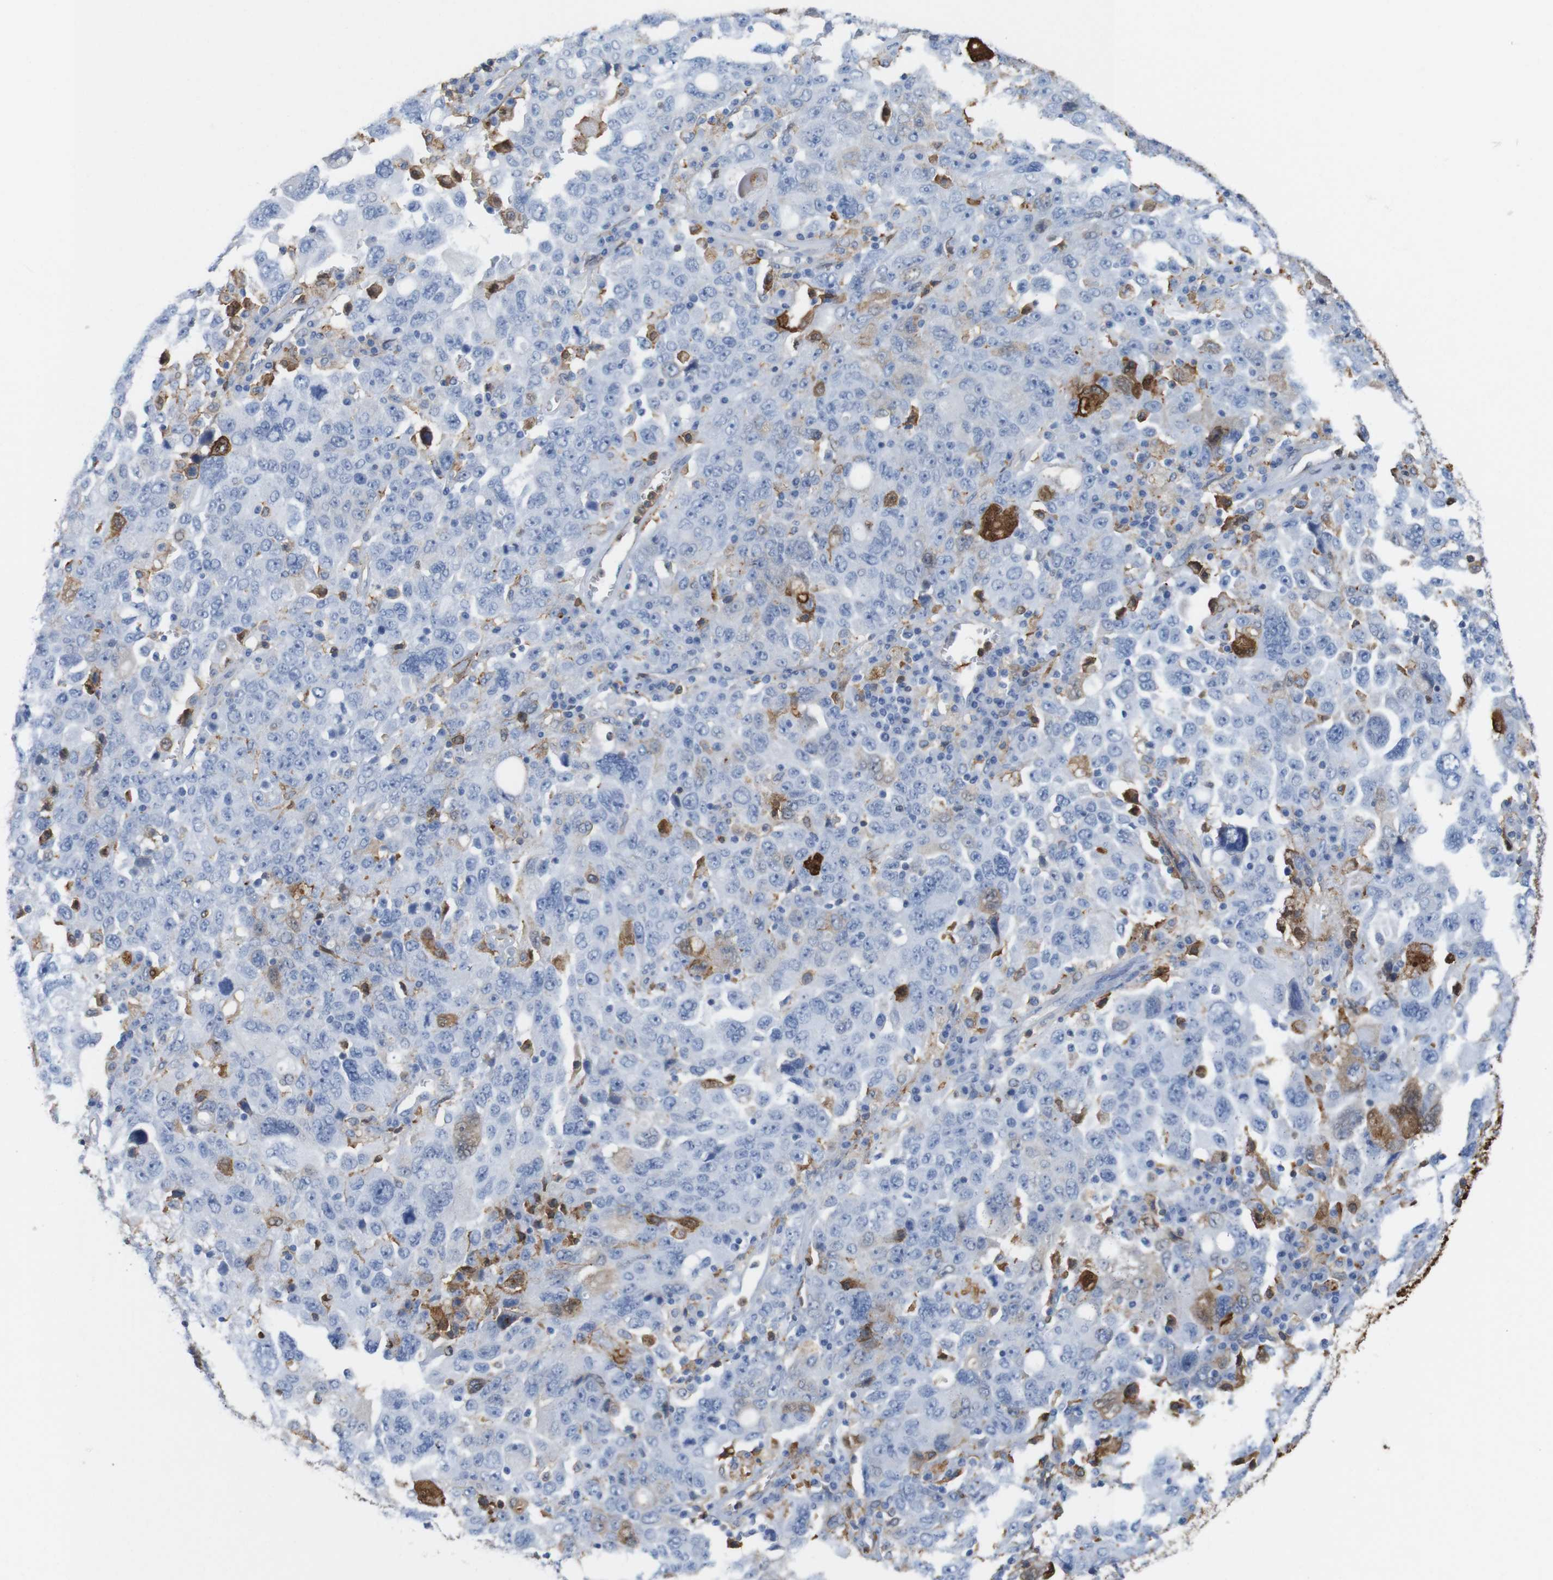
{"staining": {"intensity": "weak", "quantity": "<25%", "location": "cytoplasmic/membranous"}, "tissue": "ovarian cancer", "cell_type": "Tumor cells", "image_type": "cancer", "snomed": [{"axis": "morphology", "description": "Carcinoma, endometroid"}, {"axis": "topography", "description": "Ovary"}], "caption": "An image of endometroid carcinoma (ovarian) stained for a protein reveals no brown staining in tumor cells.", "gene": "ANXA1", "patient": {"sex": "female", "age": 62}}